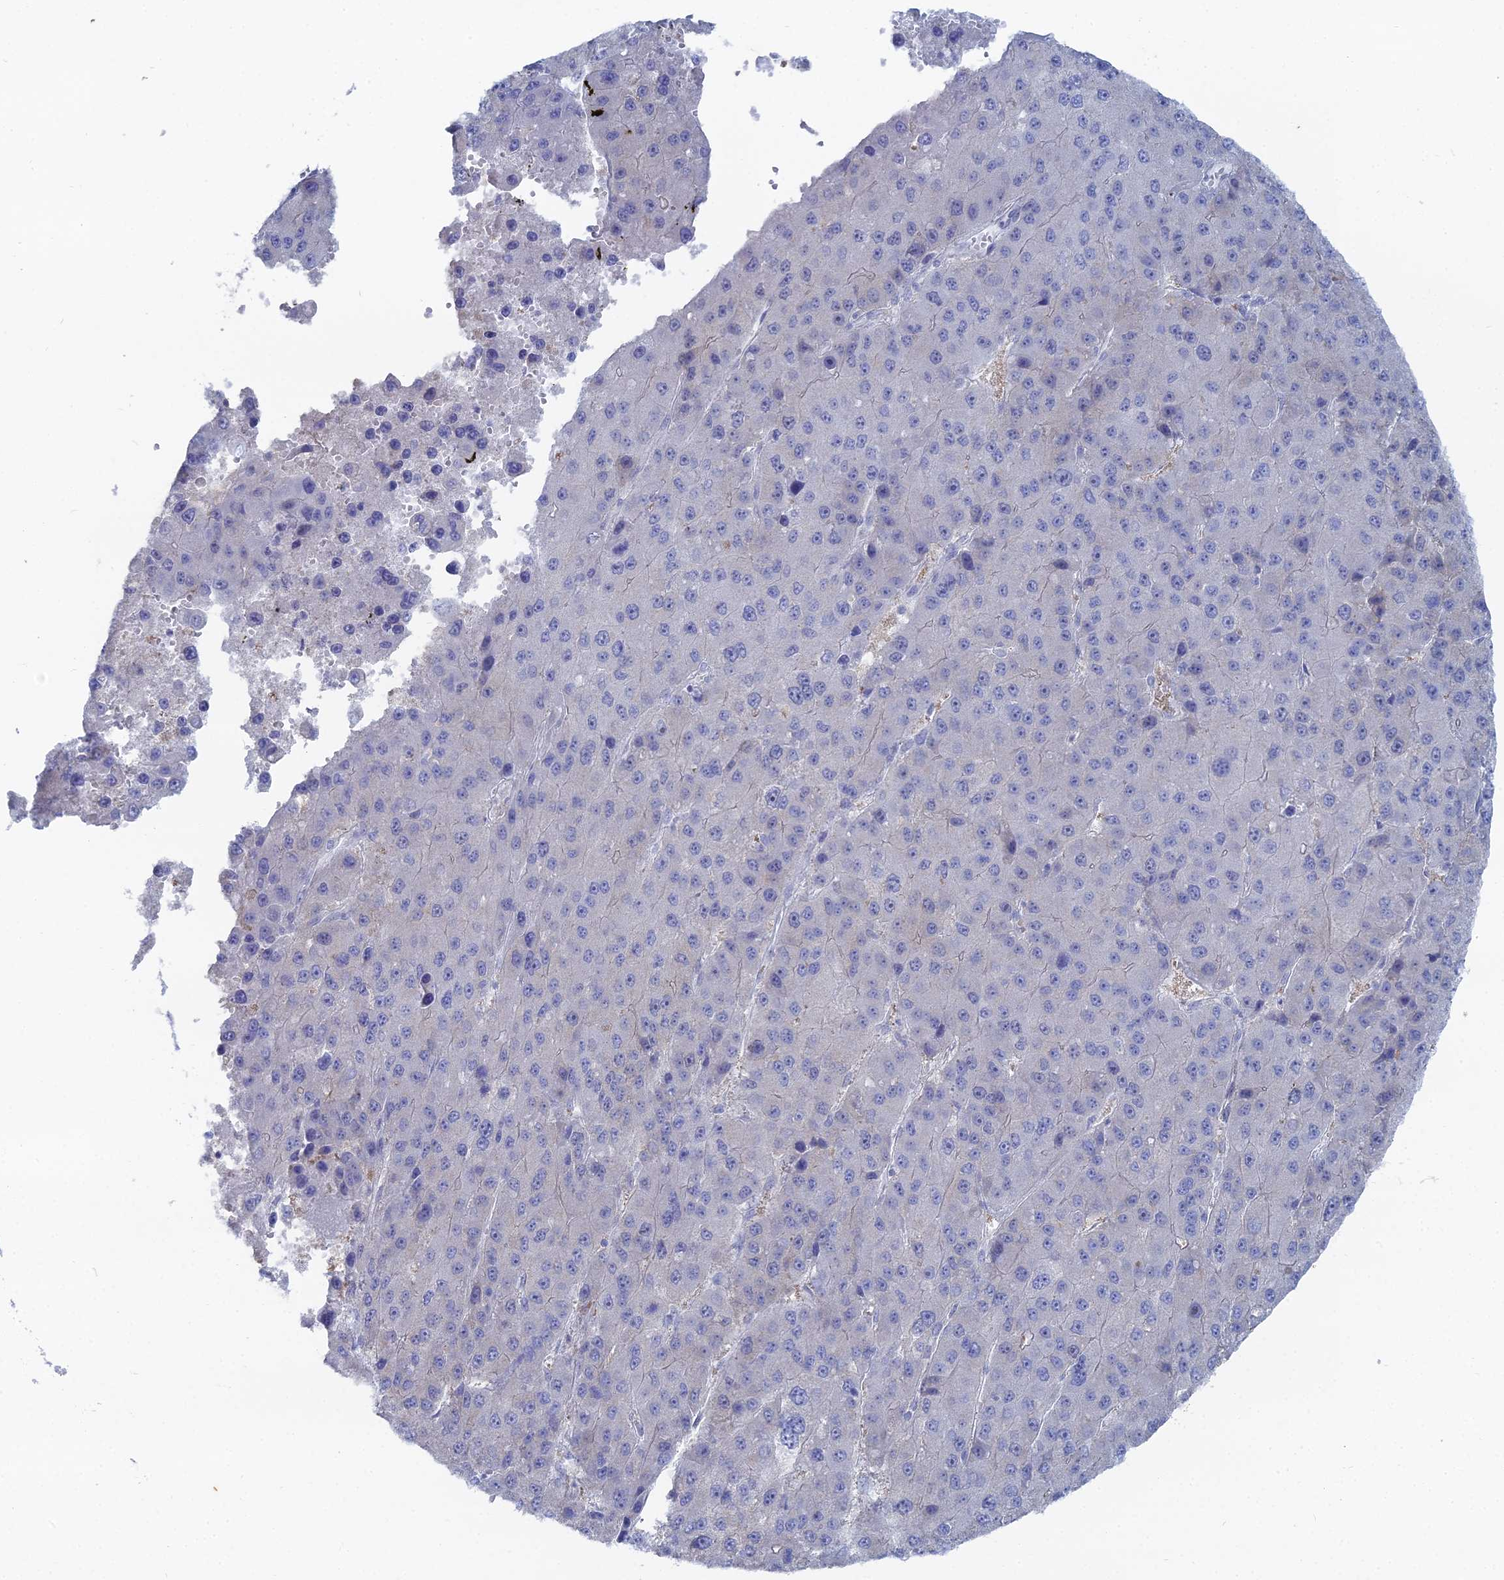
{"staining": {"intensity": "negative", "quantity": "none", "location": "none"}, "tissue": "liver cancer", "cell_type": "Tumor cells", "image_type": "cancer", "snomed": [{"axis": "morphology", "description": "Carcinoma, Hepatocellular, NOS"}, {"axis": "topography", "description": "Liver"}], "caption": "Photomicrograph shows no significant protein expression in tumor cells of hepatocellular carcinoma (liver). (DAB (3,3'-diaminobenzidine) IHC, high magnification).", "gene": "THAP4", "patient": {"sex": "female", "age": 73}}